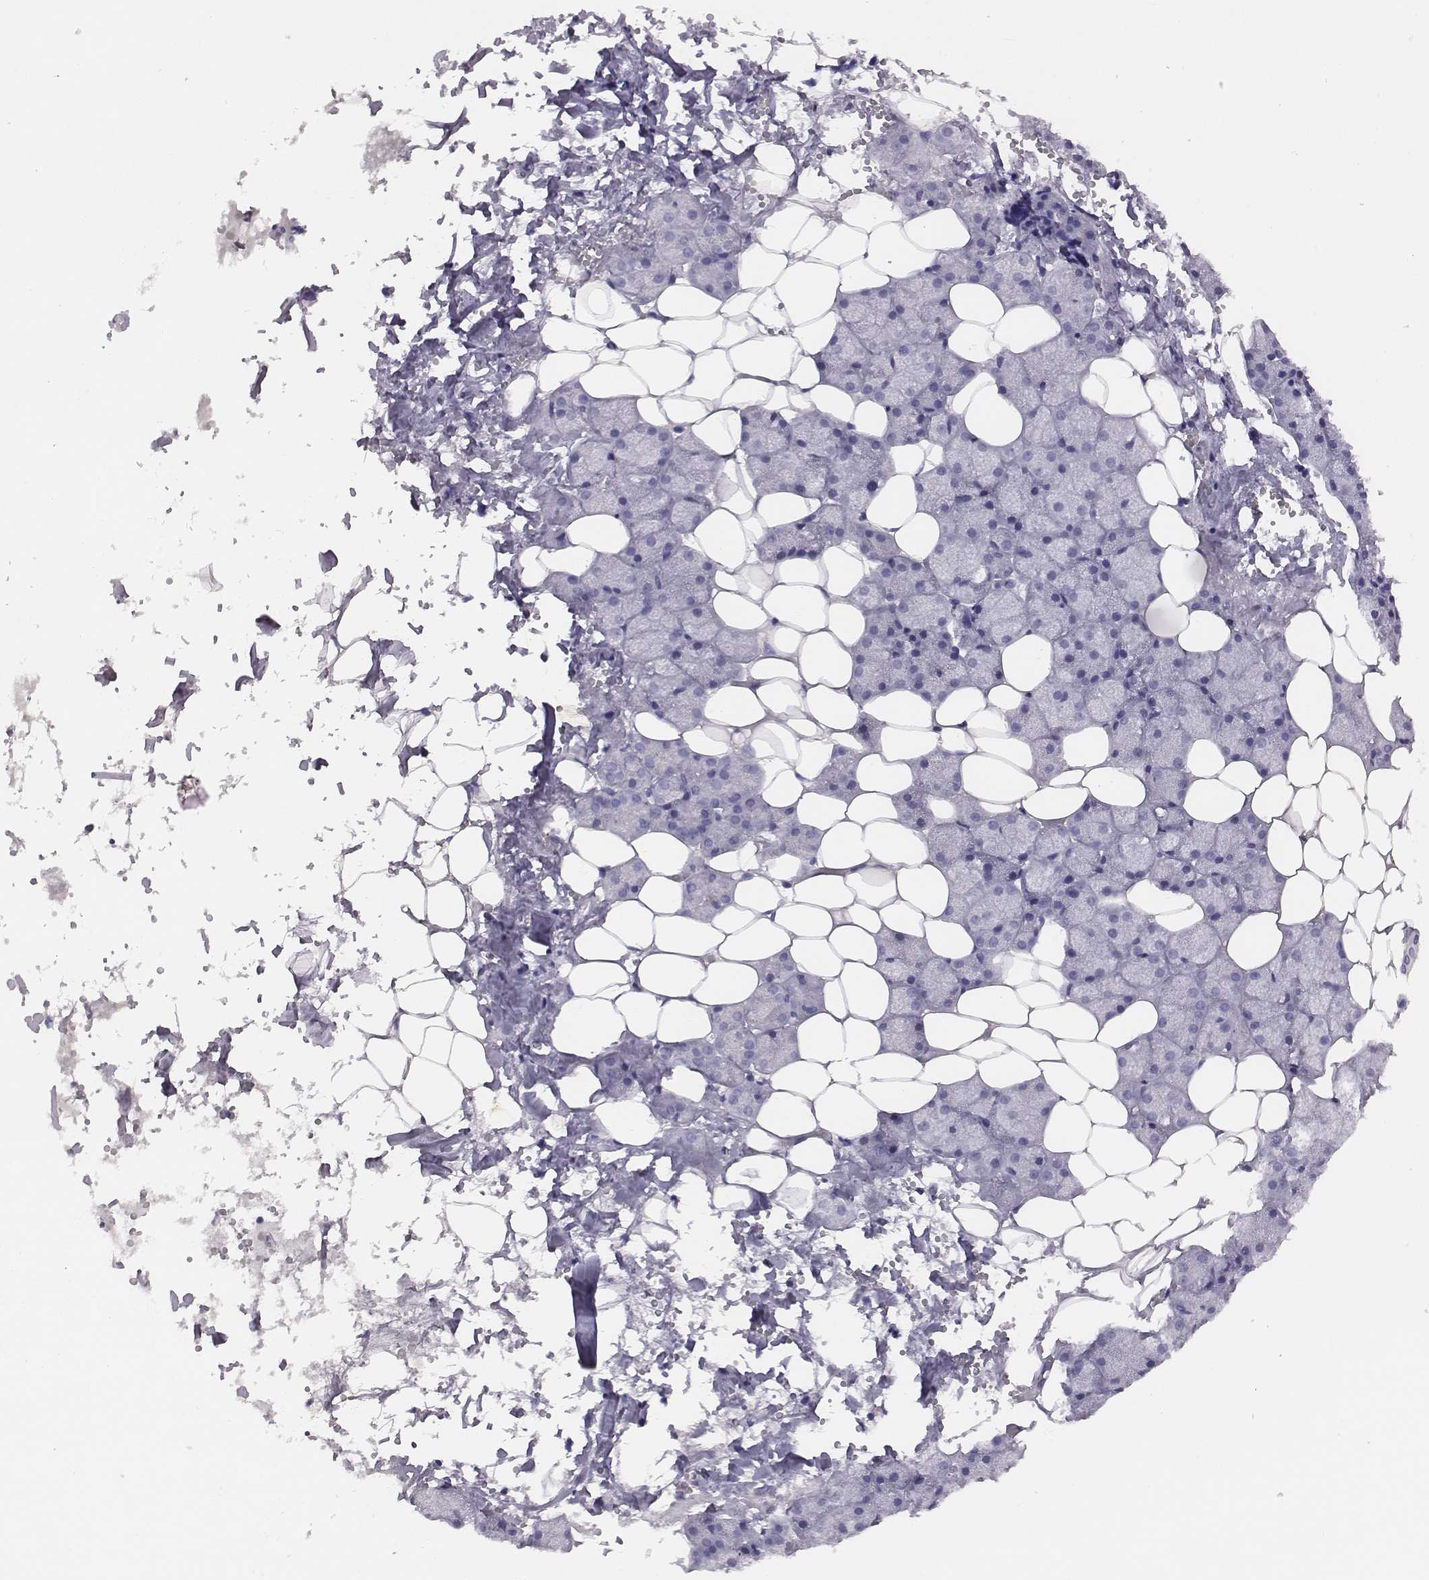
{"staining": {"intensity": "negative", "quantity": "none", "location": "none"}, "tissue": "salivary gland", "cell_type": "Glandular cells", "image_type": "normal", "snomed": [{"axis": "morphology", "description": "Normal tissue, NOS"}, {"axis": "topography", "description": "Salivary gland"}], "caption": "Immunohistochemical staining of unremarkable salivary gland exhibits no significant expression in glandular cells.", "gene": "EN1", "patient": {"sex": "male", "age": 38}}